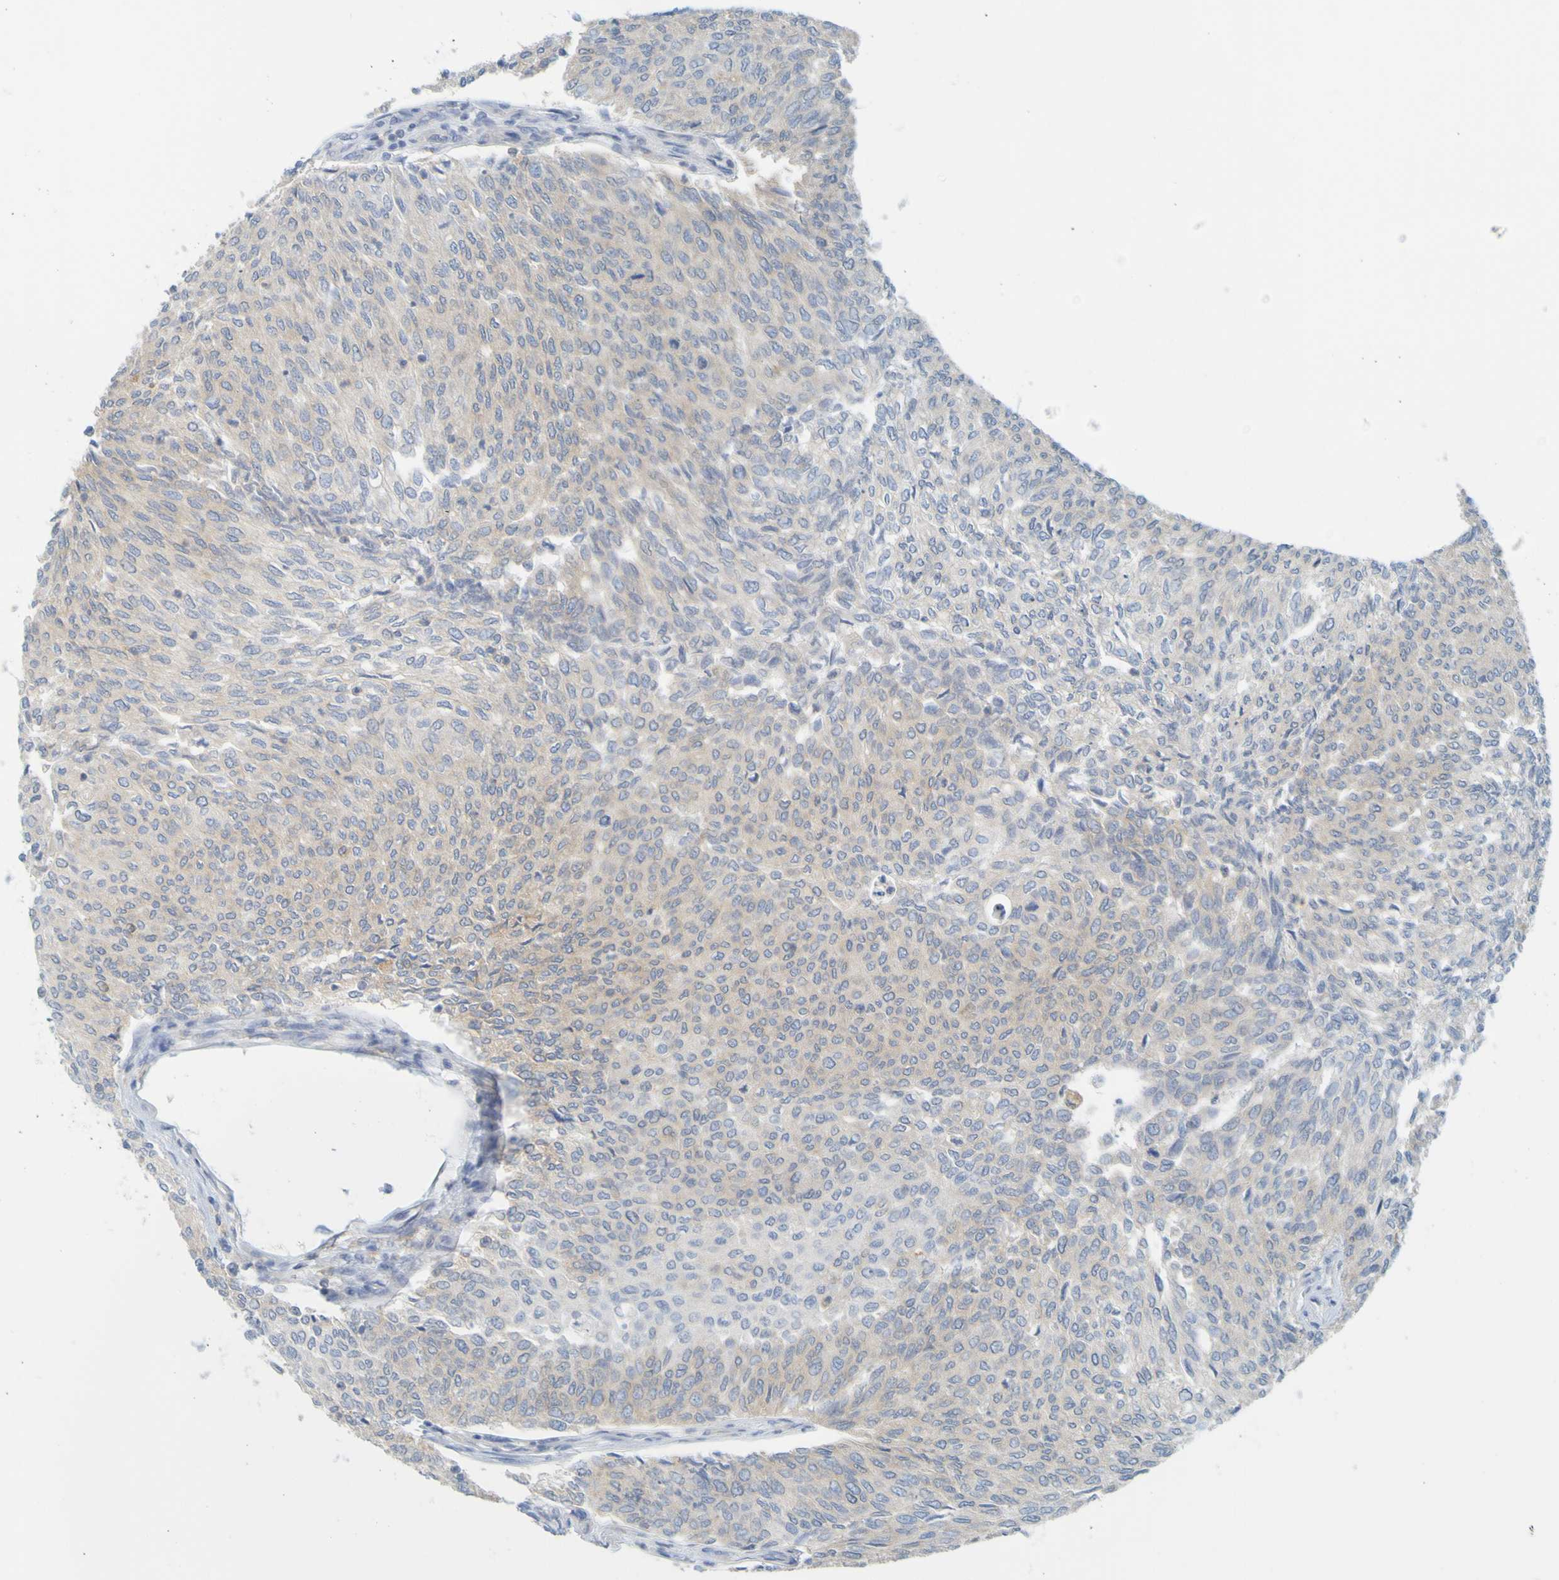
{"staining": {"intensity": "weak", "quantity": "<25%", "location": "cytoplasmic/membranous"}, "tissue": "urothelial cancer", "cell_type": "Tumor cells", "image_type": "cancer", "snomed": [{"axis": "morphology", "description": "Urothelial carcinoma, Low grade"}, {"axis": "topography", "description": "Urinary bladder"}], "caption": "Tumor cells are negative for protein expression in human urothelial cancer.", "gene": "APPL1", "patient": {"sex": "female", "age": 79}}